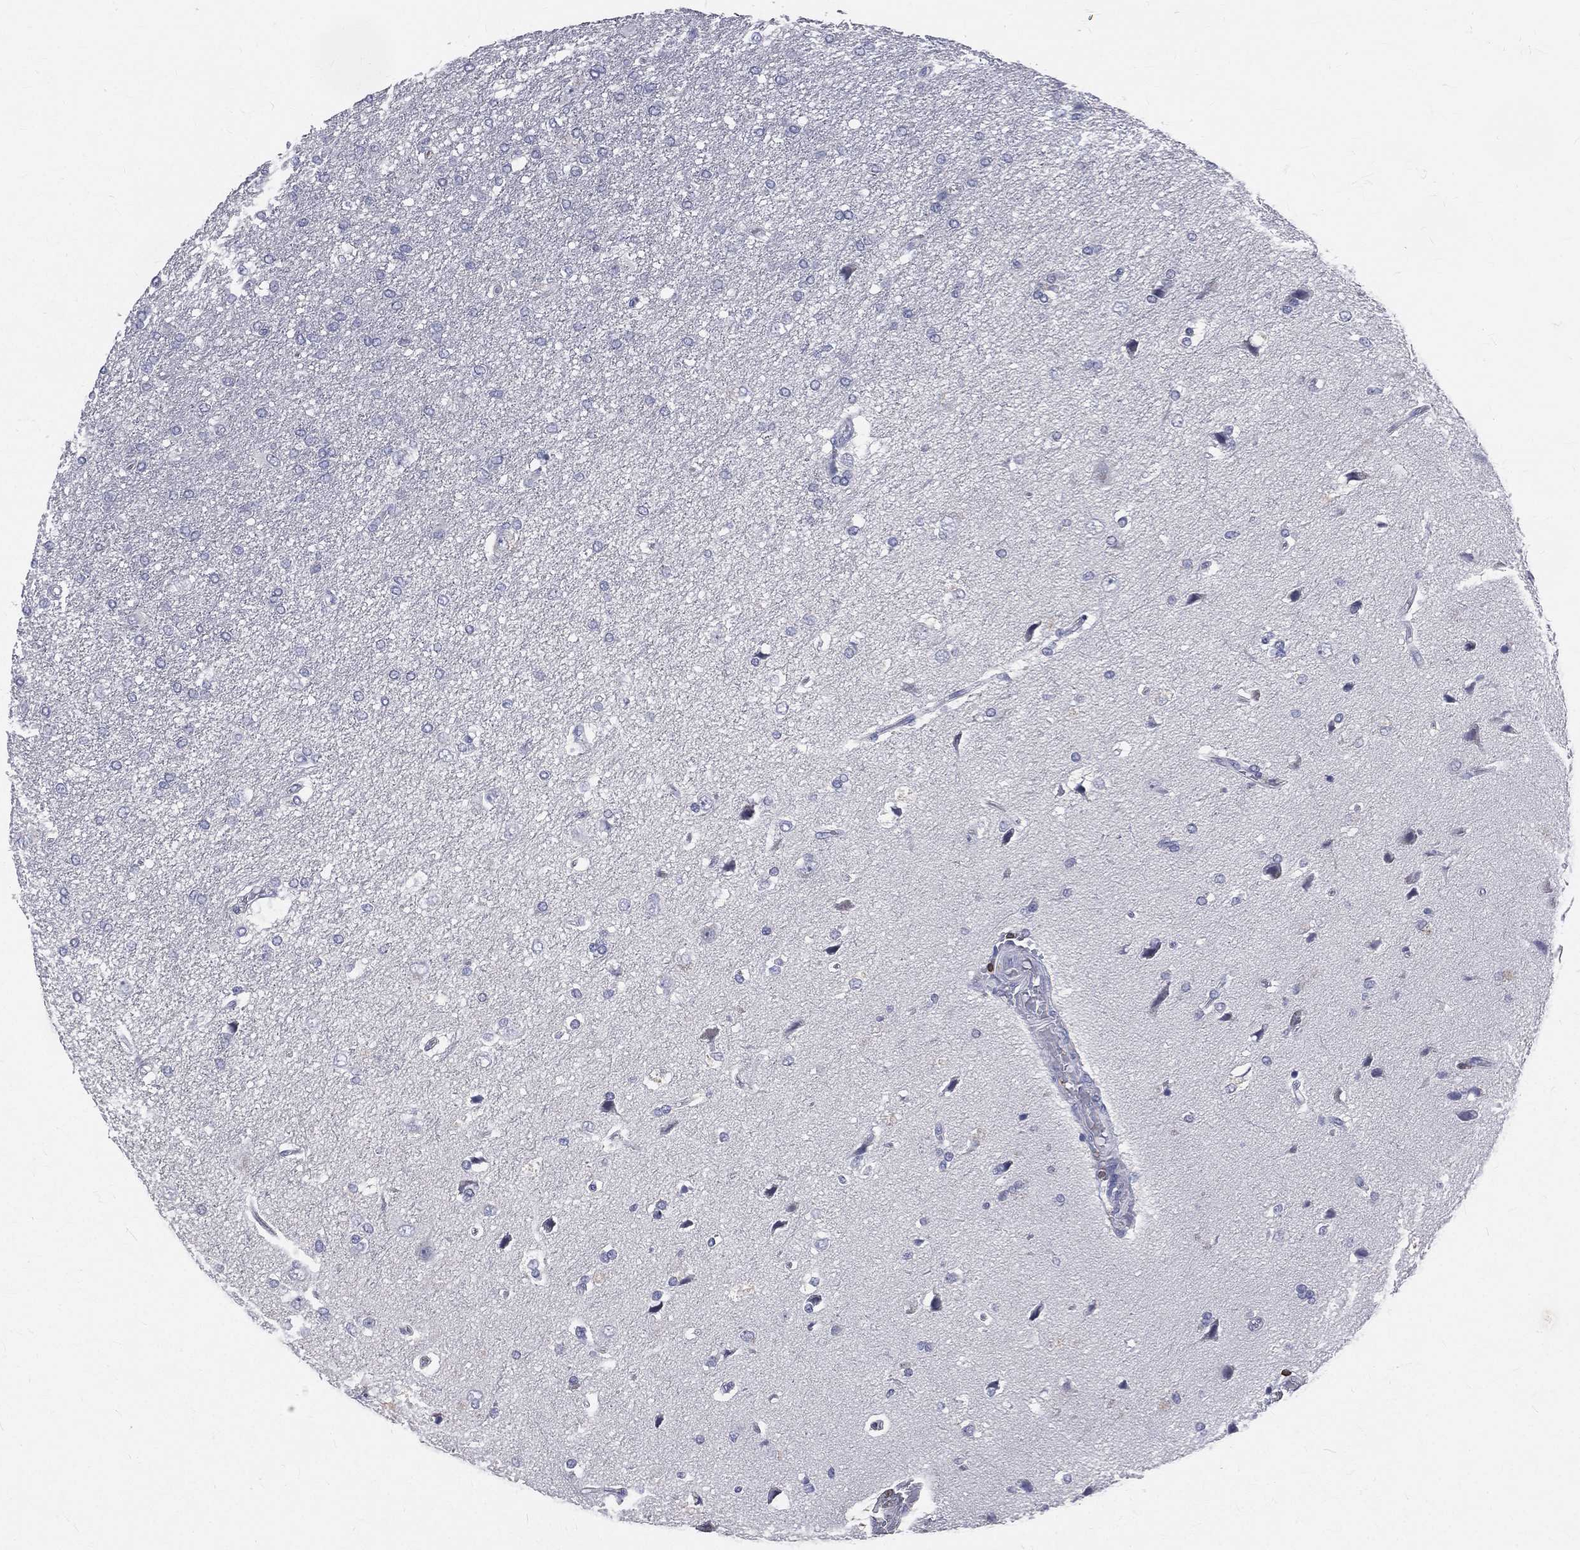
{"staining": {"intensity": "negative", "quantity": "none", "location": "none"}, "tissue": "glioma", "cell_type": "Tumor cells", "image_type": "cancer", "snomed": [{"axis": "morphology", "description": "Glioma, malignant, High grade"}, {"axis": "topography", "description": "Brain"}], "caption": "Immunohistochemistry (IHC) photomicrograph of glioma stained for a protein (brown), which displays no expression in tumor cells.", "gene": "CTSW", "patient": {"sex": "female", "age": 63}}